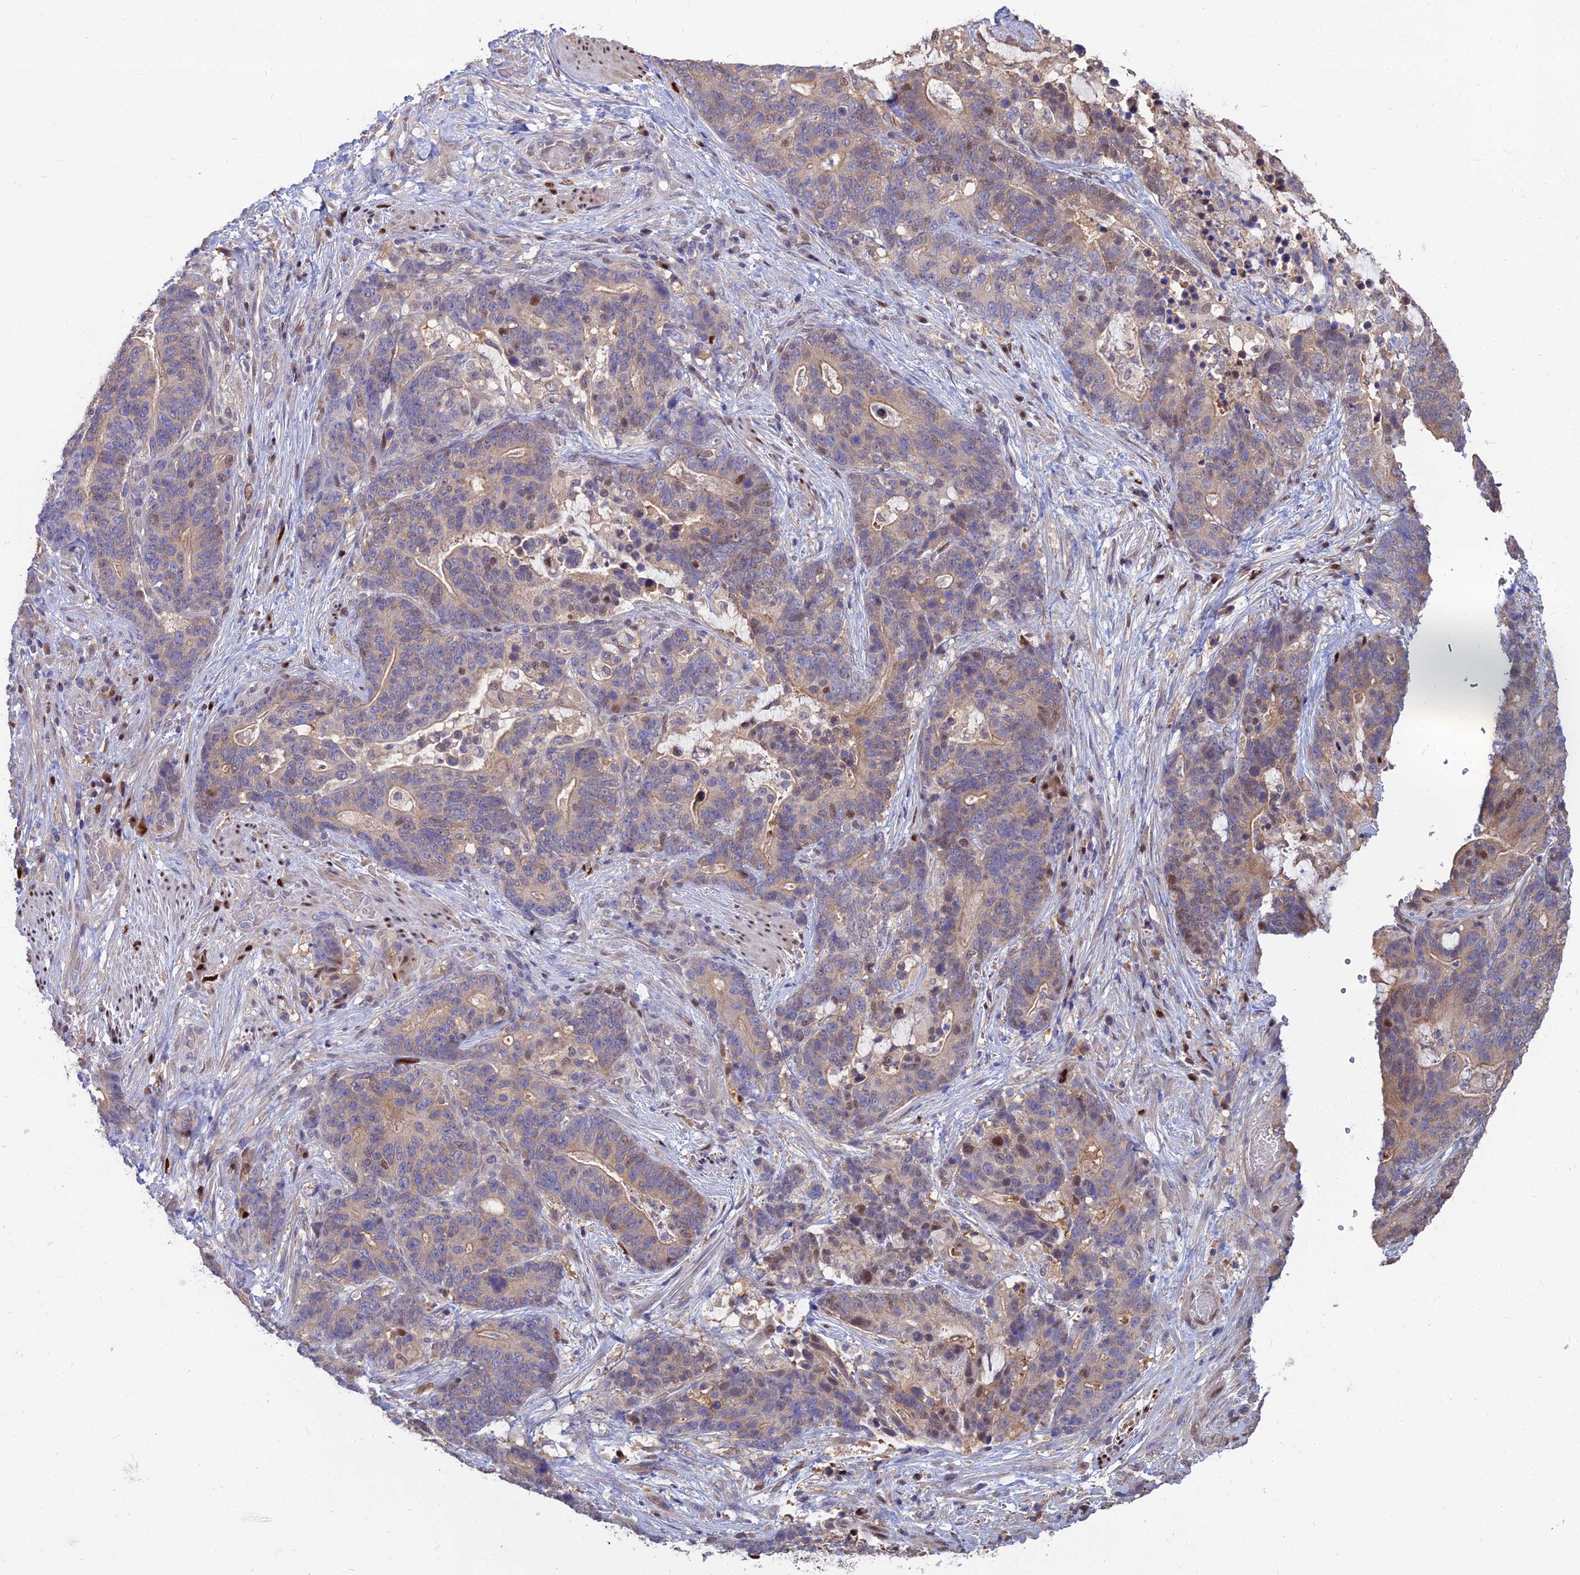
{"staining": {"intensity": "moderate", "quantity": "25%-75%", "location": "cytoplasmic/membranous,nuclear"}, "tissue": "stomach cancer", "cell_type": "Tumor cells", "image_type": "cancer", "snomed": [{"axis": "morphology", "description": "Normal tissue, NOS"}, {"axis": "morphology", "description": "Adenocarcinoma, NOS"}, {"axis": "topography", "description": "Stomach"}], "caption": "Adenocarcinoma (stomach) stained with DAB immunohistochemistry (IHC) exhibits medium levels of moderate cytoplasmic/membranous and nuclear positivity in approximately 25%-75% of tumor cells.", "gene": "DNPEP", "patient": {"sex": "female", "age": 64}}